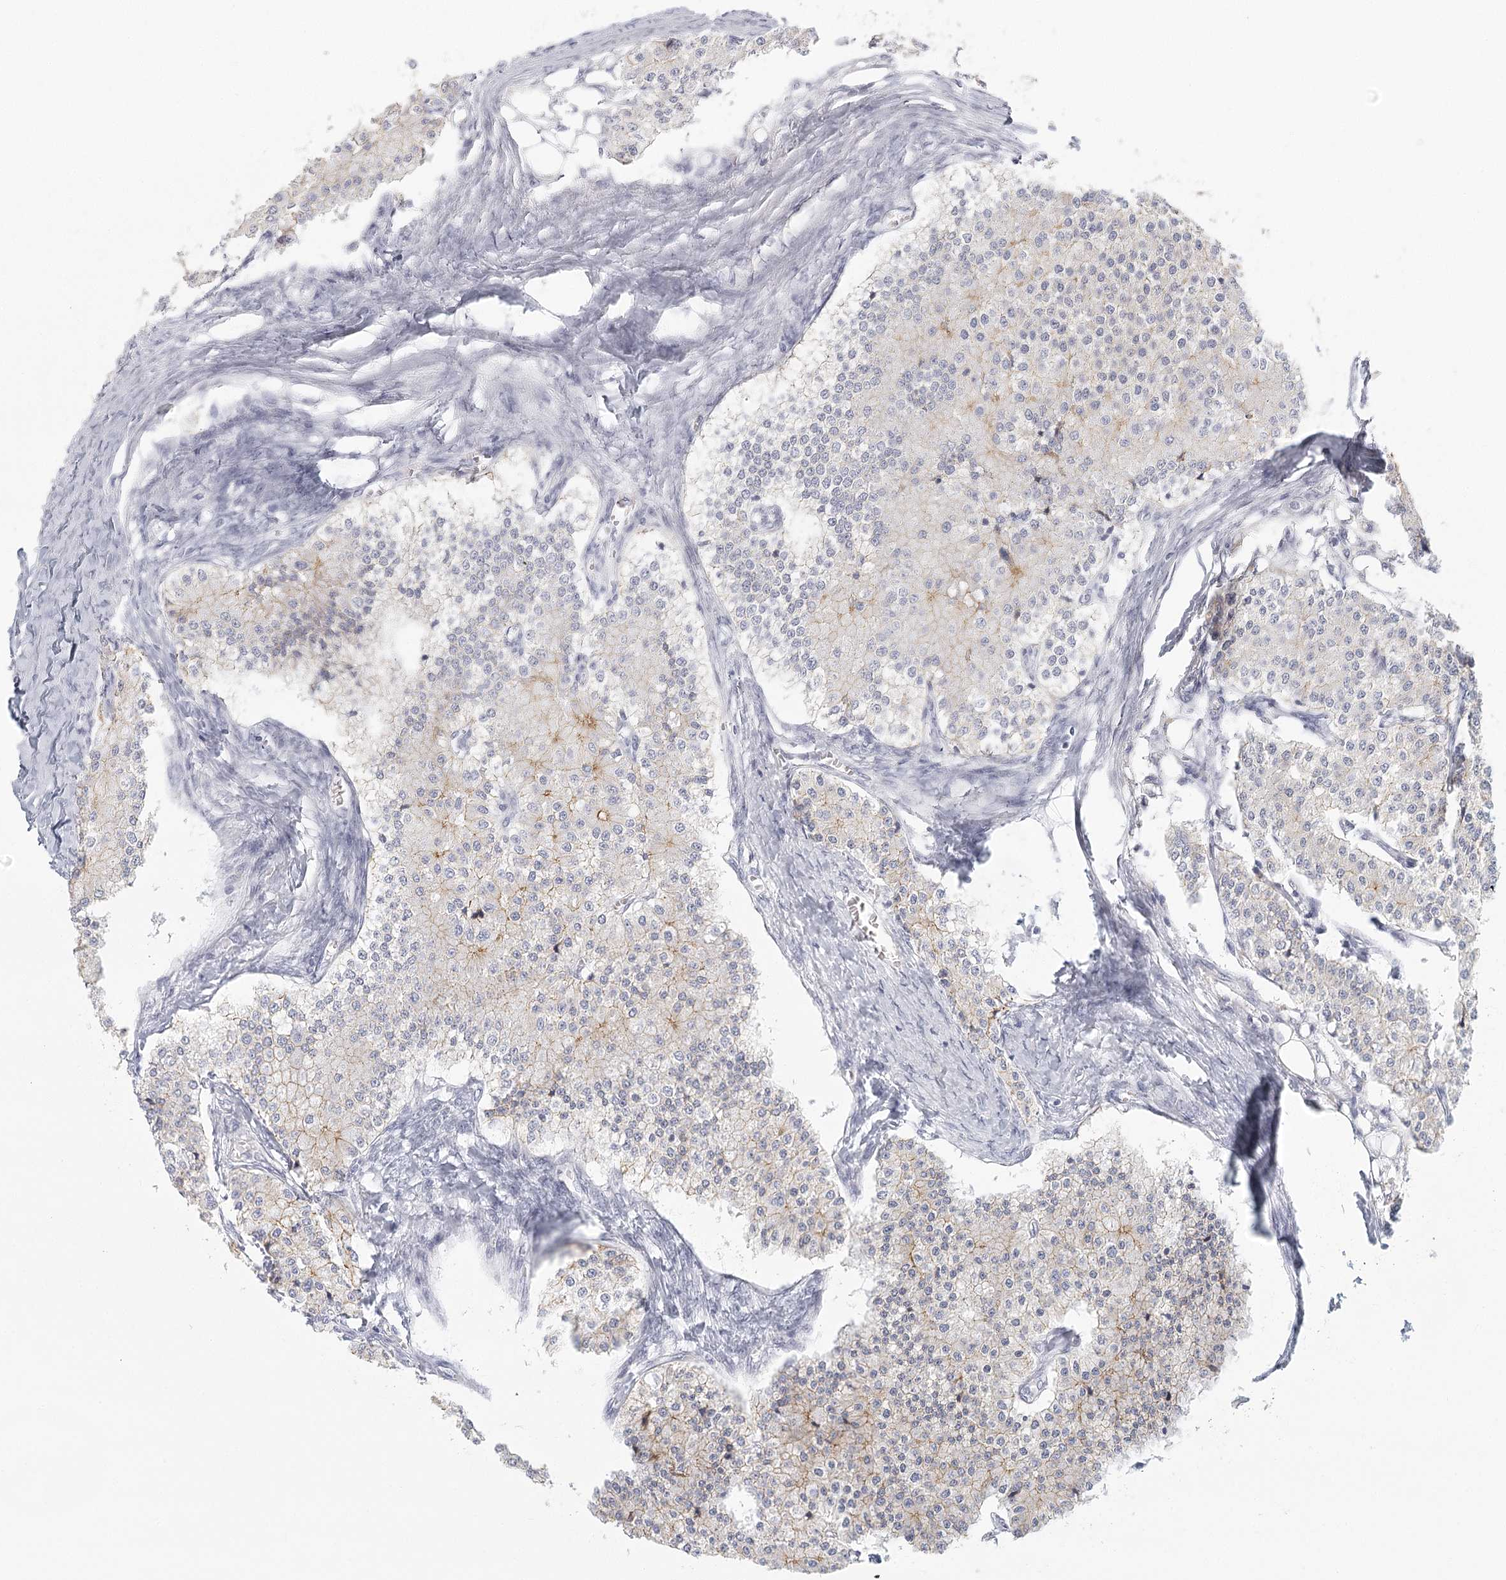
{"staining": {"intensity": "weak", "quantity": "<25%", "location": "cytoplasmic/membranous"}, "tissue": "carcinoid", "cell_type": "Tumor cells", "image_type": "cancer", "snomed": [{"axis": "morphology", "description": "Carcinoid, malignant, NOS"}, {"axis": "topography", "description": "Colon"}], "caption": "DAB (3,3'-diaminobenzidine) immunohistochemical staining of human carcinoid (malignant) shows no significant expression in tumor cells.", "gene": "WNT8B", "patient": {"sex": "female", "age": 52}}